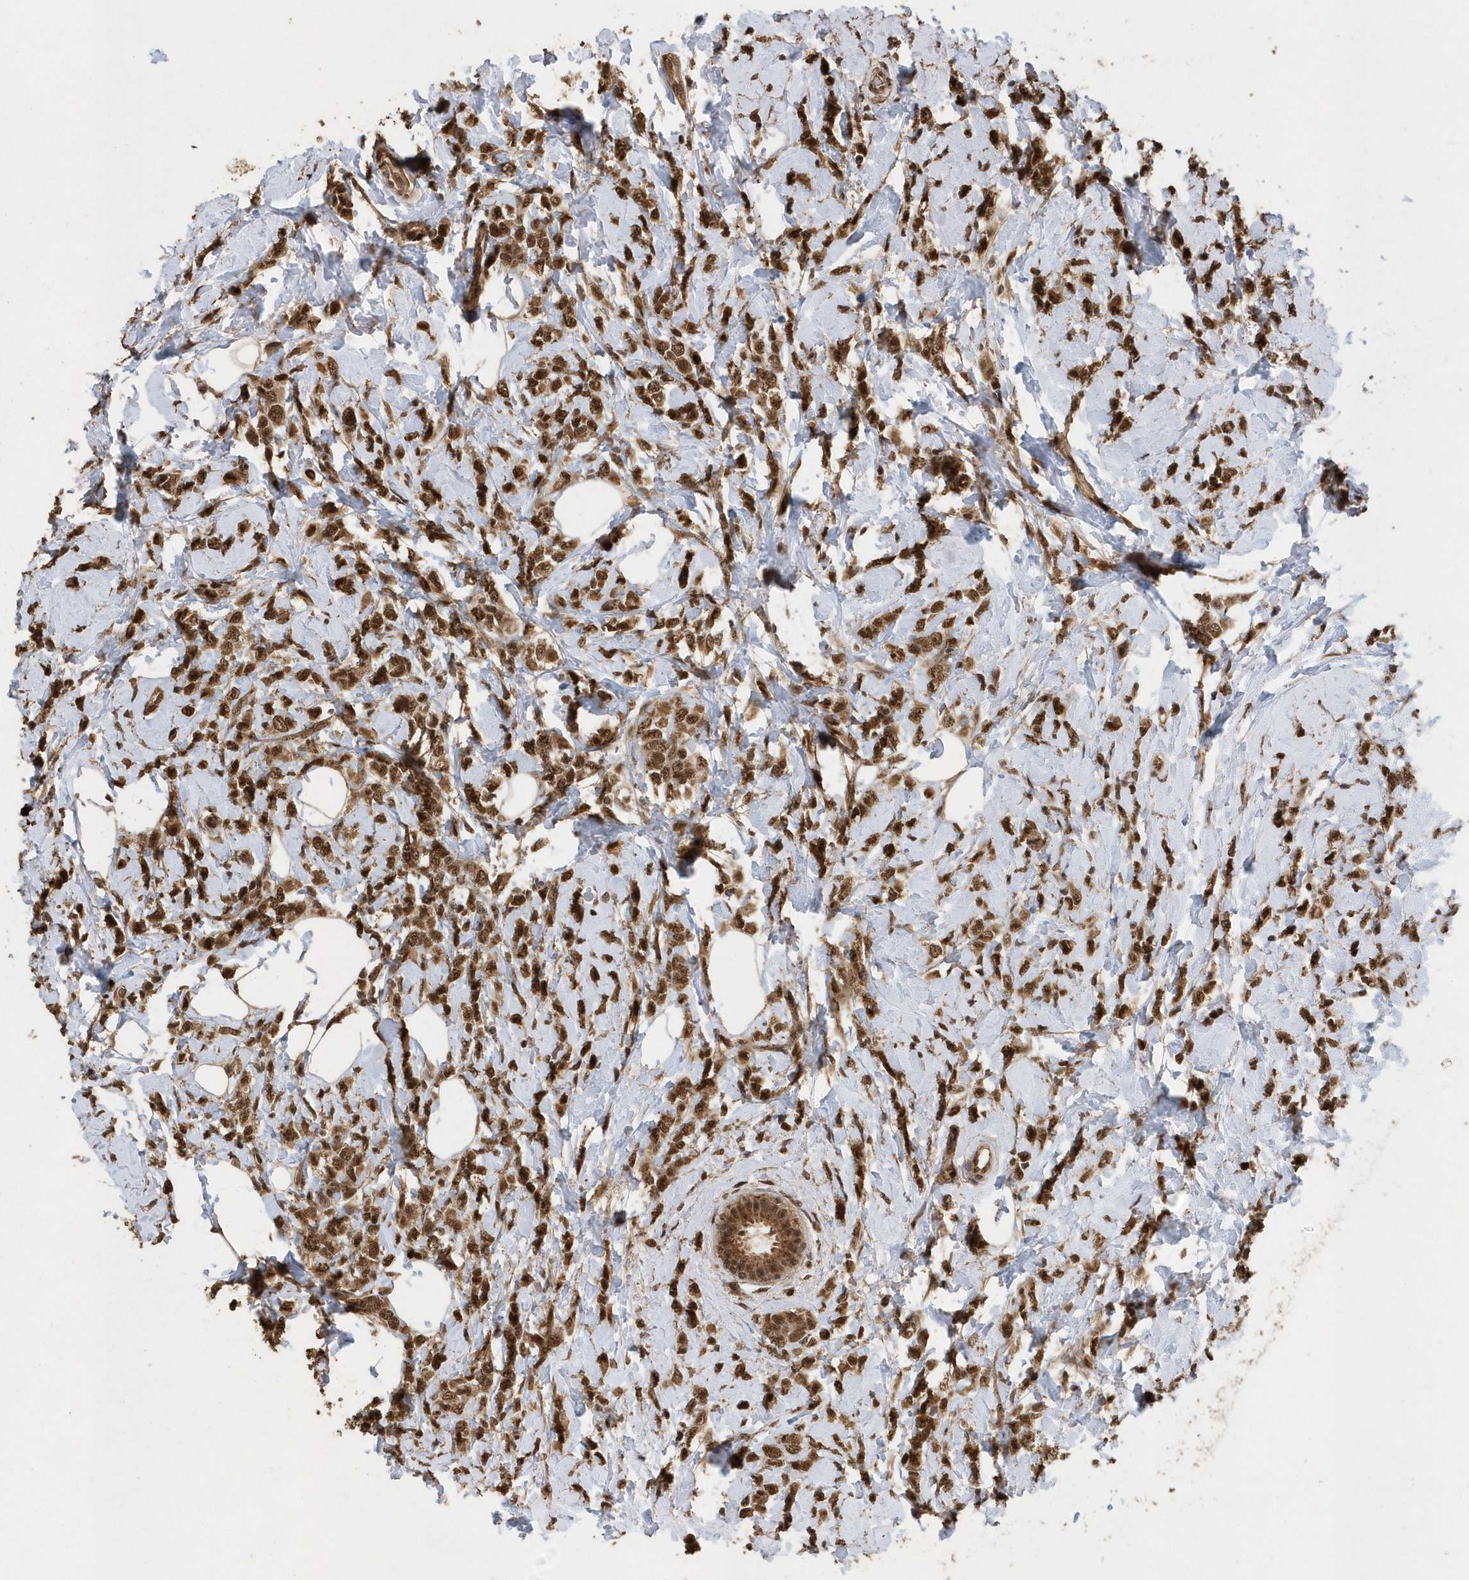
{"staining": {"intensity": "moderate", "quantity": ">75%", "location": "cytoplasmic/membranous,nuclear"}, "tissue": "breast cancer", "cell_type": "Tumor cells", "image_type": "cancer", "snomed": [{"axis": "morphology", "description": "Lobular carcinoma"}, {"axis": "topography", "description": "Breast"}], "caption": "The micrograph displays a brown stain indicating the presence of a protein in the cytoplasmic/membranous and nuclear of tumor cells in breast cancer (lobular carcinoma).", "gene": "INTS12", "patient": {"sex": "female", "age": 47}}